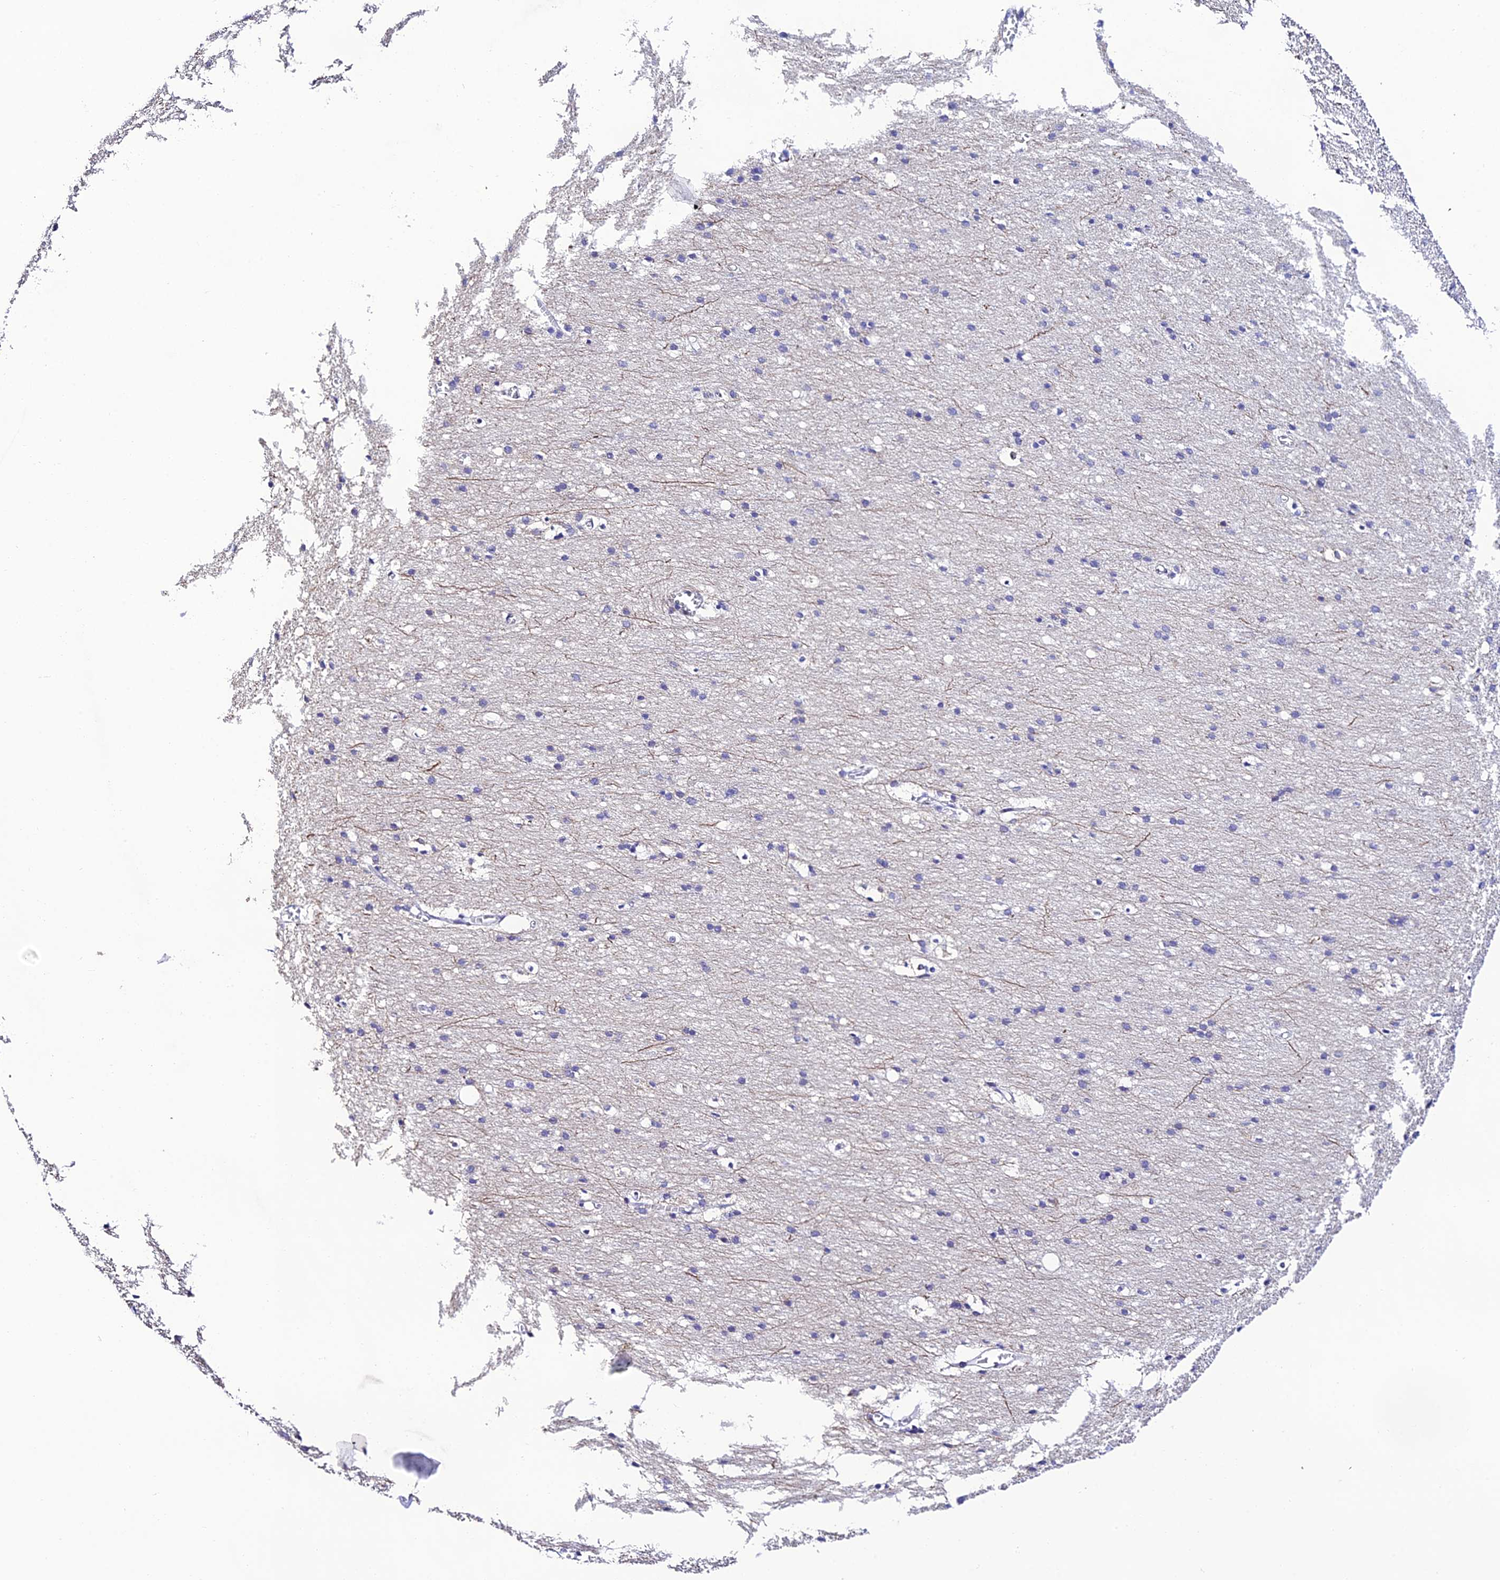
{"staining": {"intensity": "negative", "quantity": "none", "location": "none"}, "tissue": "cerebral cortex", "cell_type": "Endothelial cells", "image_type": "normal", "snomed": [{"axis": "morphology", "description": "Normal tissue, NOS"}, {"axis": "topography", "description": "Cerebral cortex"}], "caption": "The photomicrograph exhibits no significant expression in endothelial cells of cerebral cortex.", "gene": "NLRP6", "patient": {"sex": "male", "age": 54}}